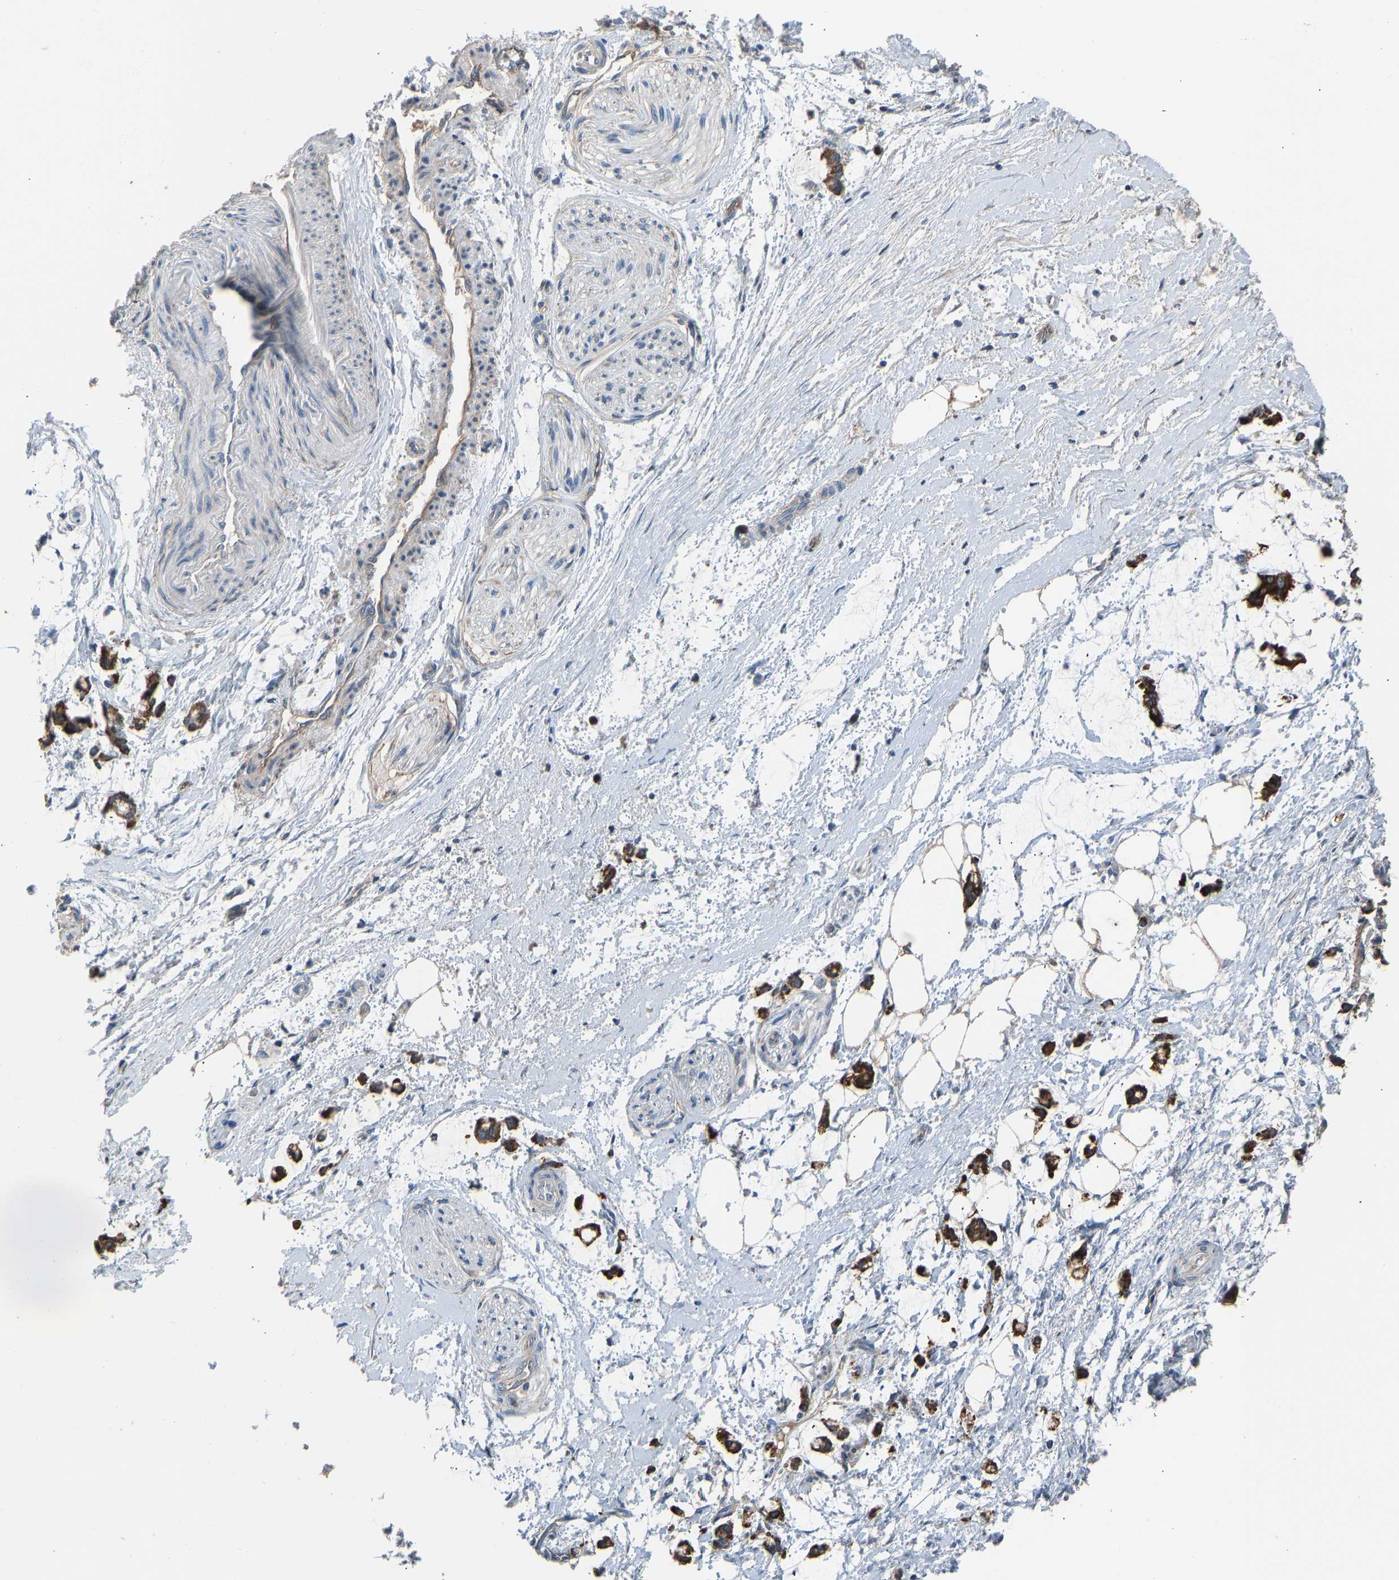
{"staining": {"intensity": "weak", "quantity": ">75%", "location": "cytoplasmic/membranous"}, "tissue": "adipose tissue", "cell_type": "Adipocytes", "image_type": "normal", "snomed": [{"axis": "morphology", "description": "Normal tissue, NOS"}, {"axis": "morphology", "description": "Adenocarcinoma, NOS"}, {"axis": "topography", "description": "Colon"}, {"axis": "topography", "description": "Peripheral nerve tissue"}], "caption": "Adipocytes display low levels of weak cytoplasmic/membranous staining in about >75% of cells in unremarkable human adipose tissue. (DAB (3,3'-diaminobenzidine) IHC, brown staining for protein, blue staining for nuclei).", "gene": "TGFBR3", "patient": {"sex": "male", "age": 14}}